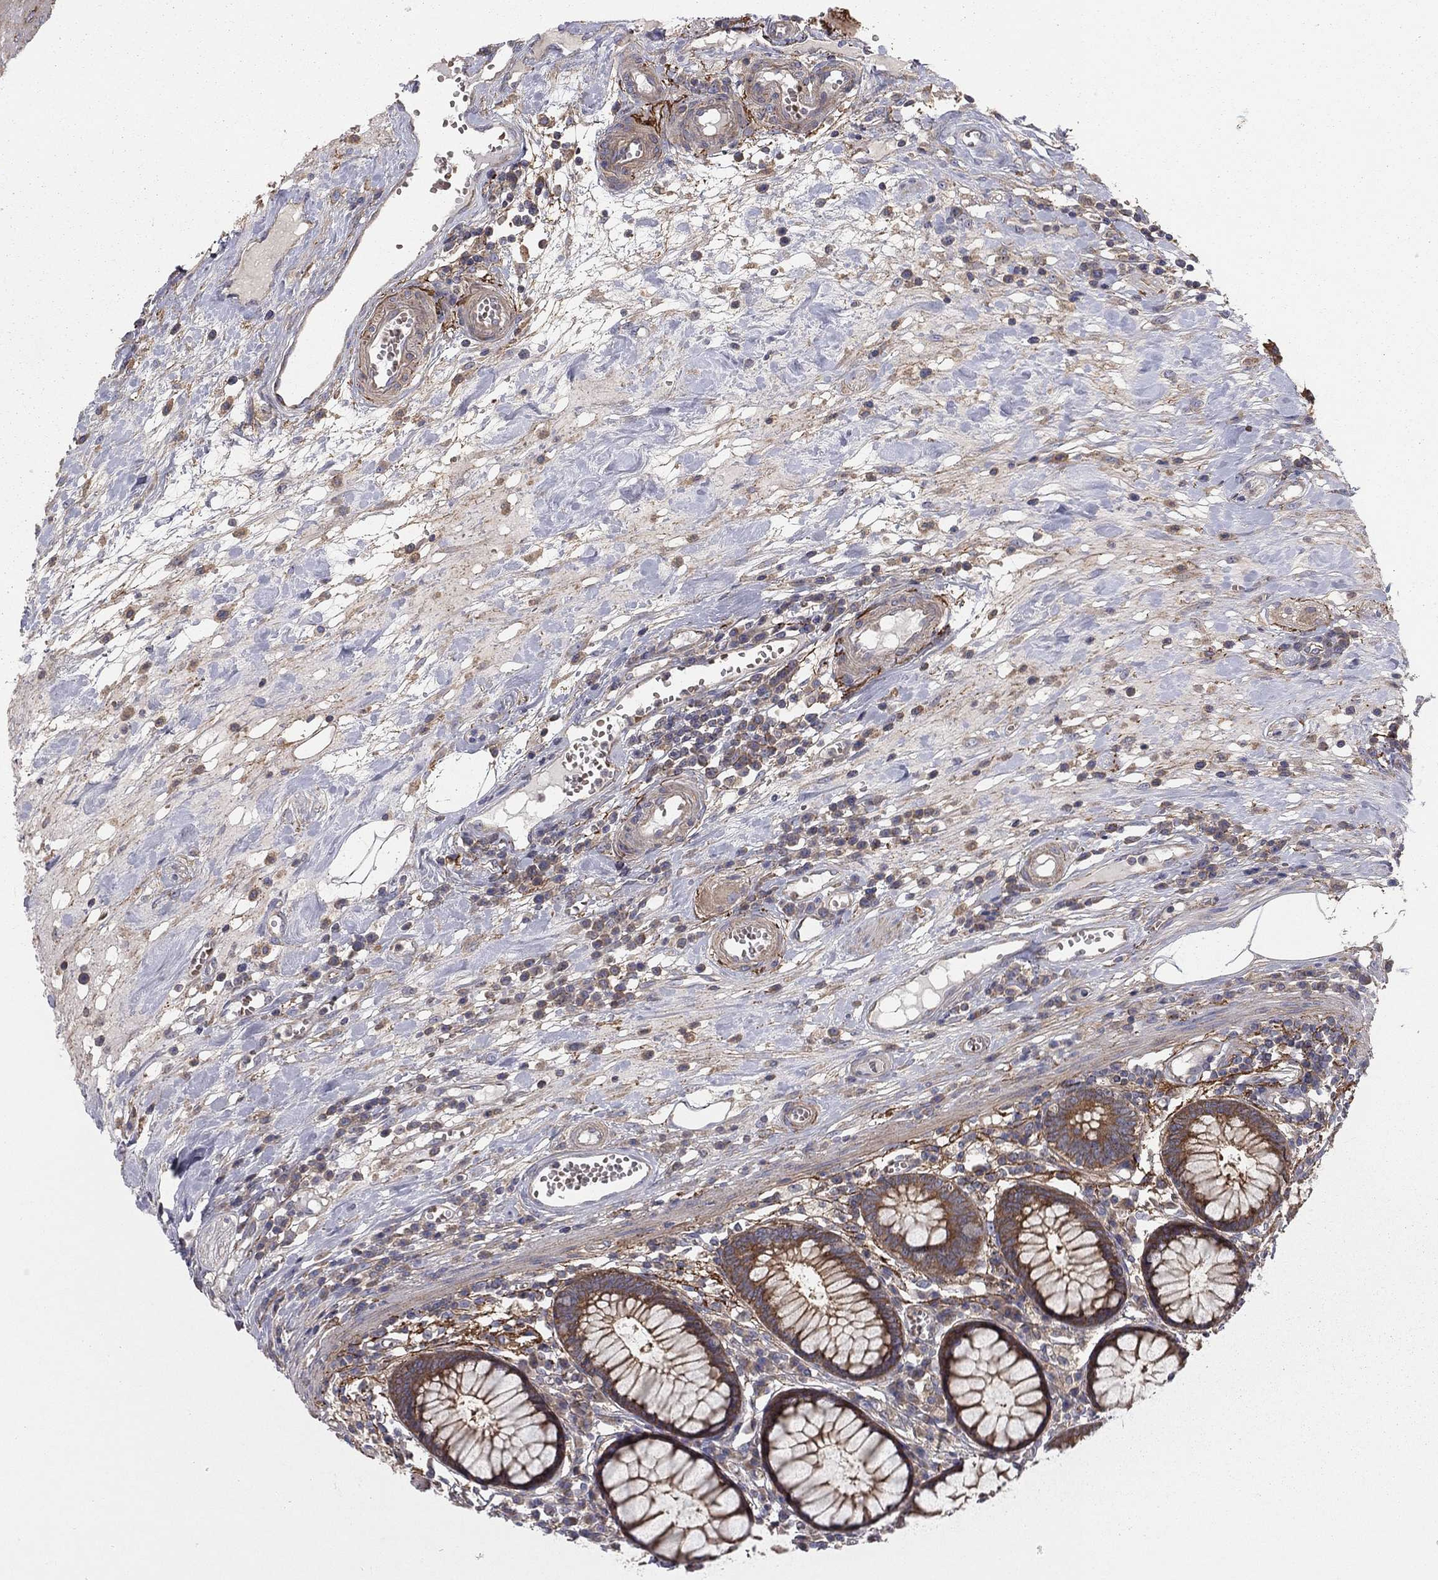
{"staining": {"intensity": "negative", "quantity": "none", "location": "none"}, "tissue": "colon", "cell_type": "Endothelial cells", "image_type": "normal", "snomed": [{"axis": "morphology", "description": "Normal tissue, NOS"}, {"axis": "topography", "description": "Colon"}], "caption": "Immunohistochemical staining of normal colon demonstrates no significant staining in endothelial cells. Brightfield microscopy of immunohistochemistry stained with DAB (3,3'-diaminobenzidine) (brown) and hematoxylin (blue), captured at high magnification.", "gene": "RNF123", "patient": {"sex": "male", "age": 65}}